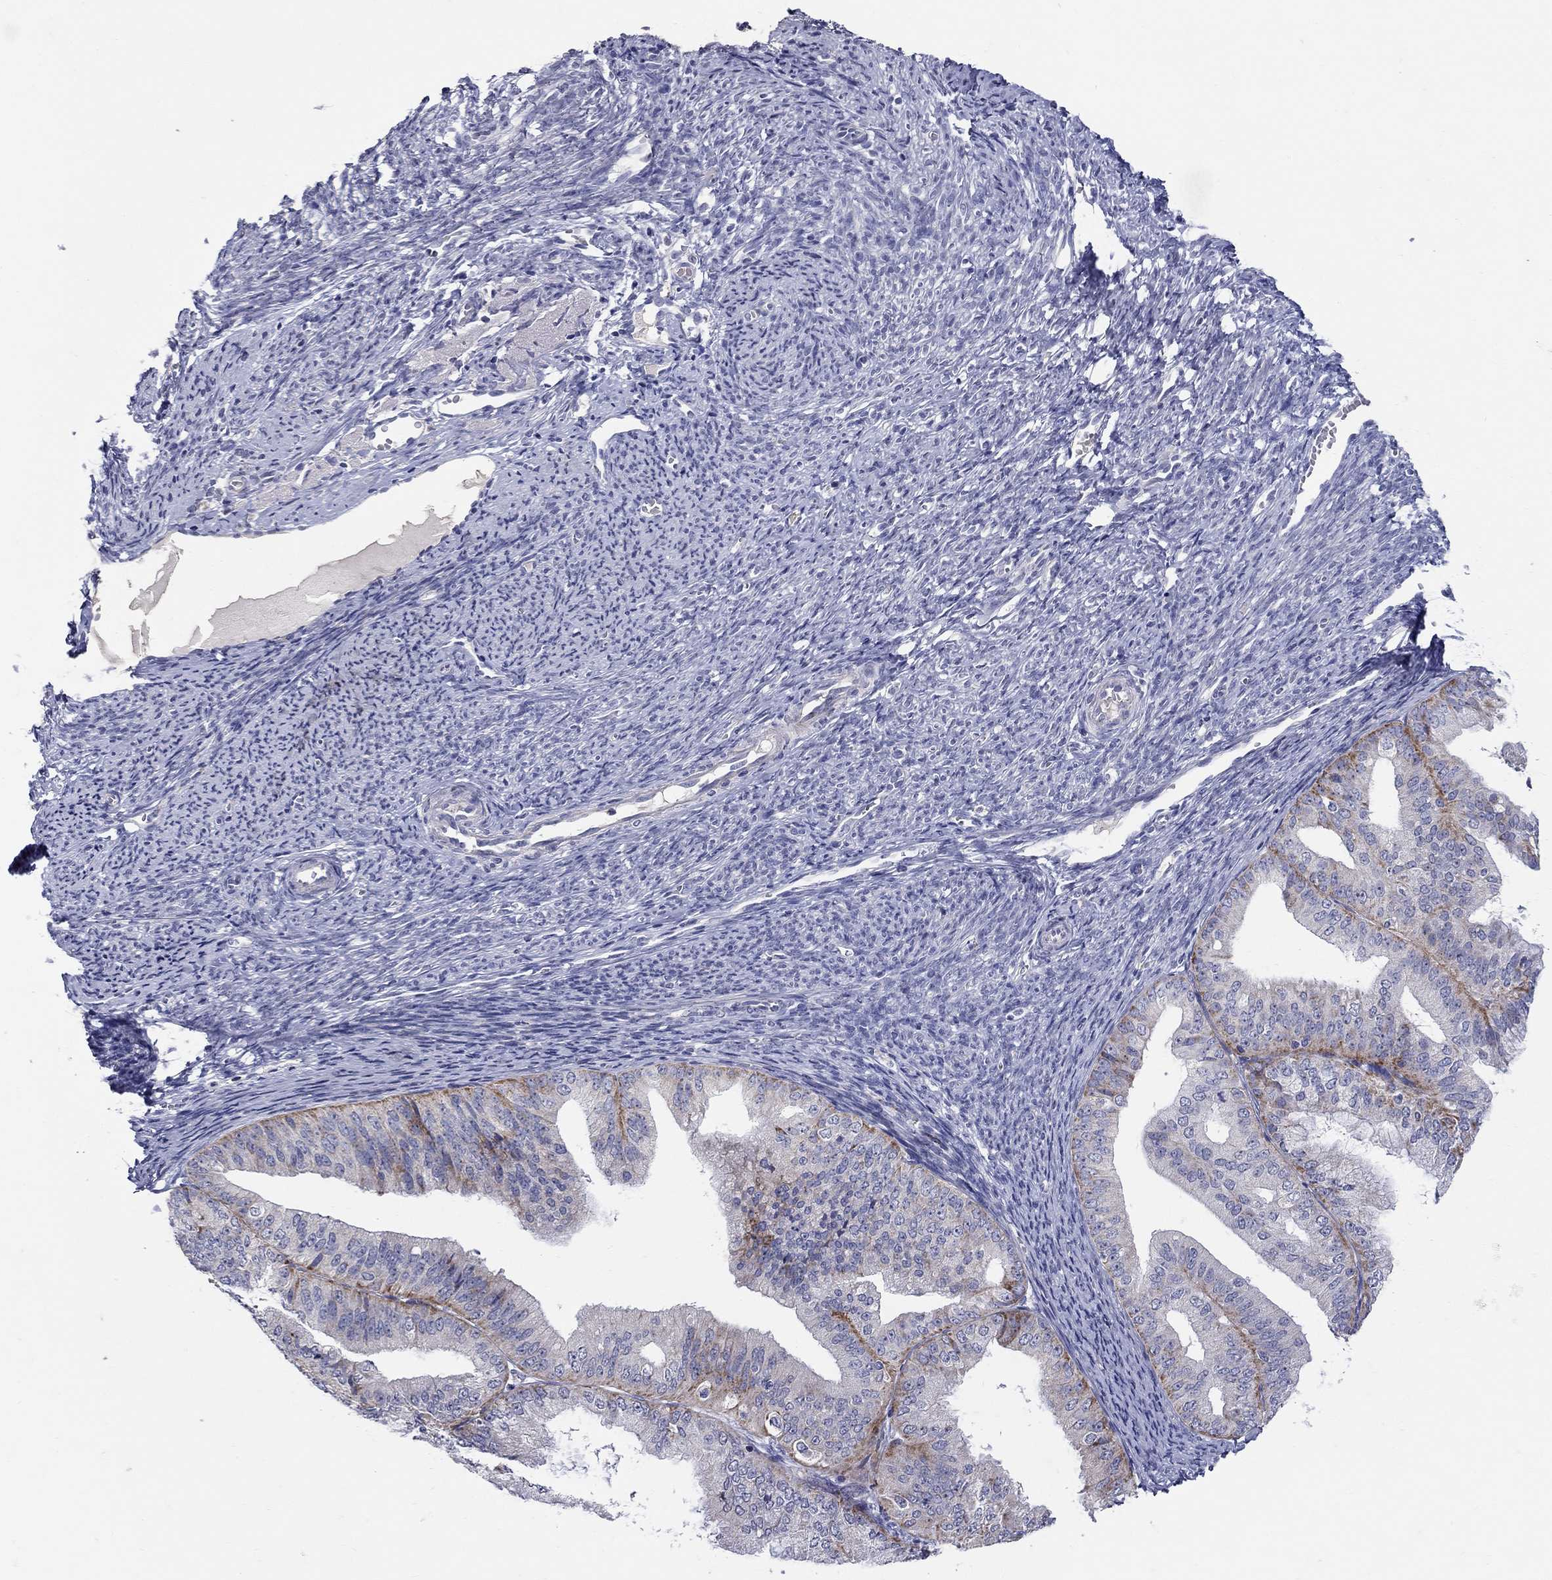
{"staining": {"intensity": "strong", "quantity": "<25%", "location": "cytoplasmic/membranous"}, "tissue": "endometrial cancer", "cell_type": "Tumor cells", "image_type": "cancer", "snomed": [{"axis": "morphology", "description": "Adenocarcinoma, NOS"}, {"axis": "topography", "description": "Endometrium"}], "caption": "Immunohistochemical staining of endometrial cancer reveals medium levels of strong cytoplasmic/membranous positivity in approximately <25% of tumor cells.", "gene": "HMX2", "patient": {"sex": "female", "age": 63}}